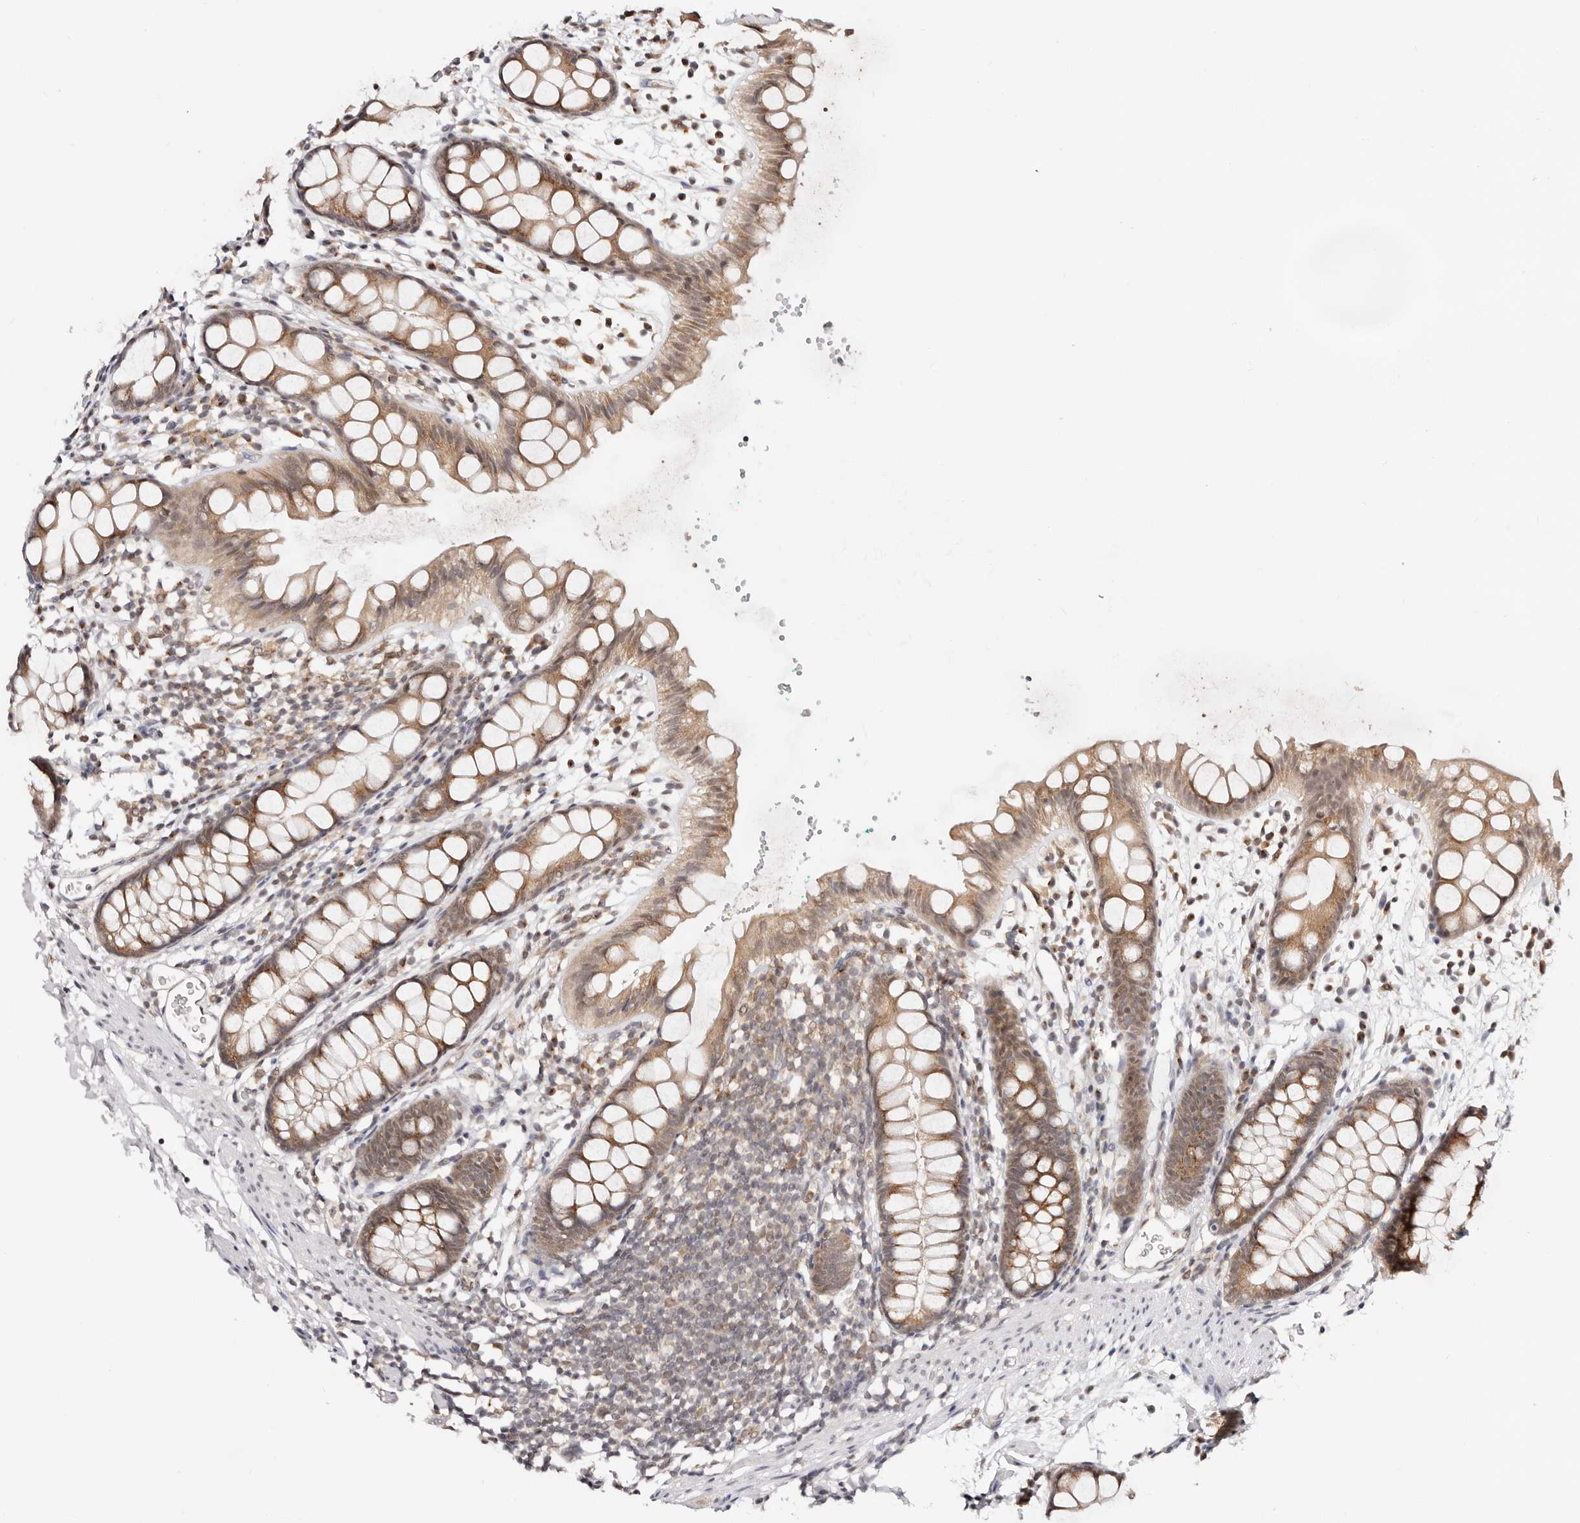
{"staining": {"intensity": "moderate", "quantity": ">75%", "location": "cytoplasmic/membranous"}, "tissue": "rectum", "cell_type": "Glandular cells", "image_type": "normal", "snomed": [{"axis": "morphology", "description": "Normal tissue, NOS"}, {"axis": "topography", "description": "Rectum"}], "caption": "Protein analysis of benign rectum reveals moderate cytoplasmic/membranous positivity in approximately >75% of glandular cells. Nuclei are stained in blue.", "gene": "VIPAS39", "patient": {"sex": "female", "age": 65}}